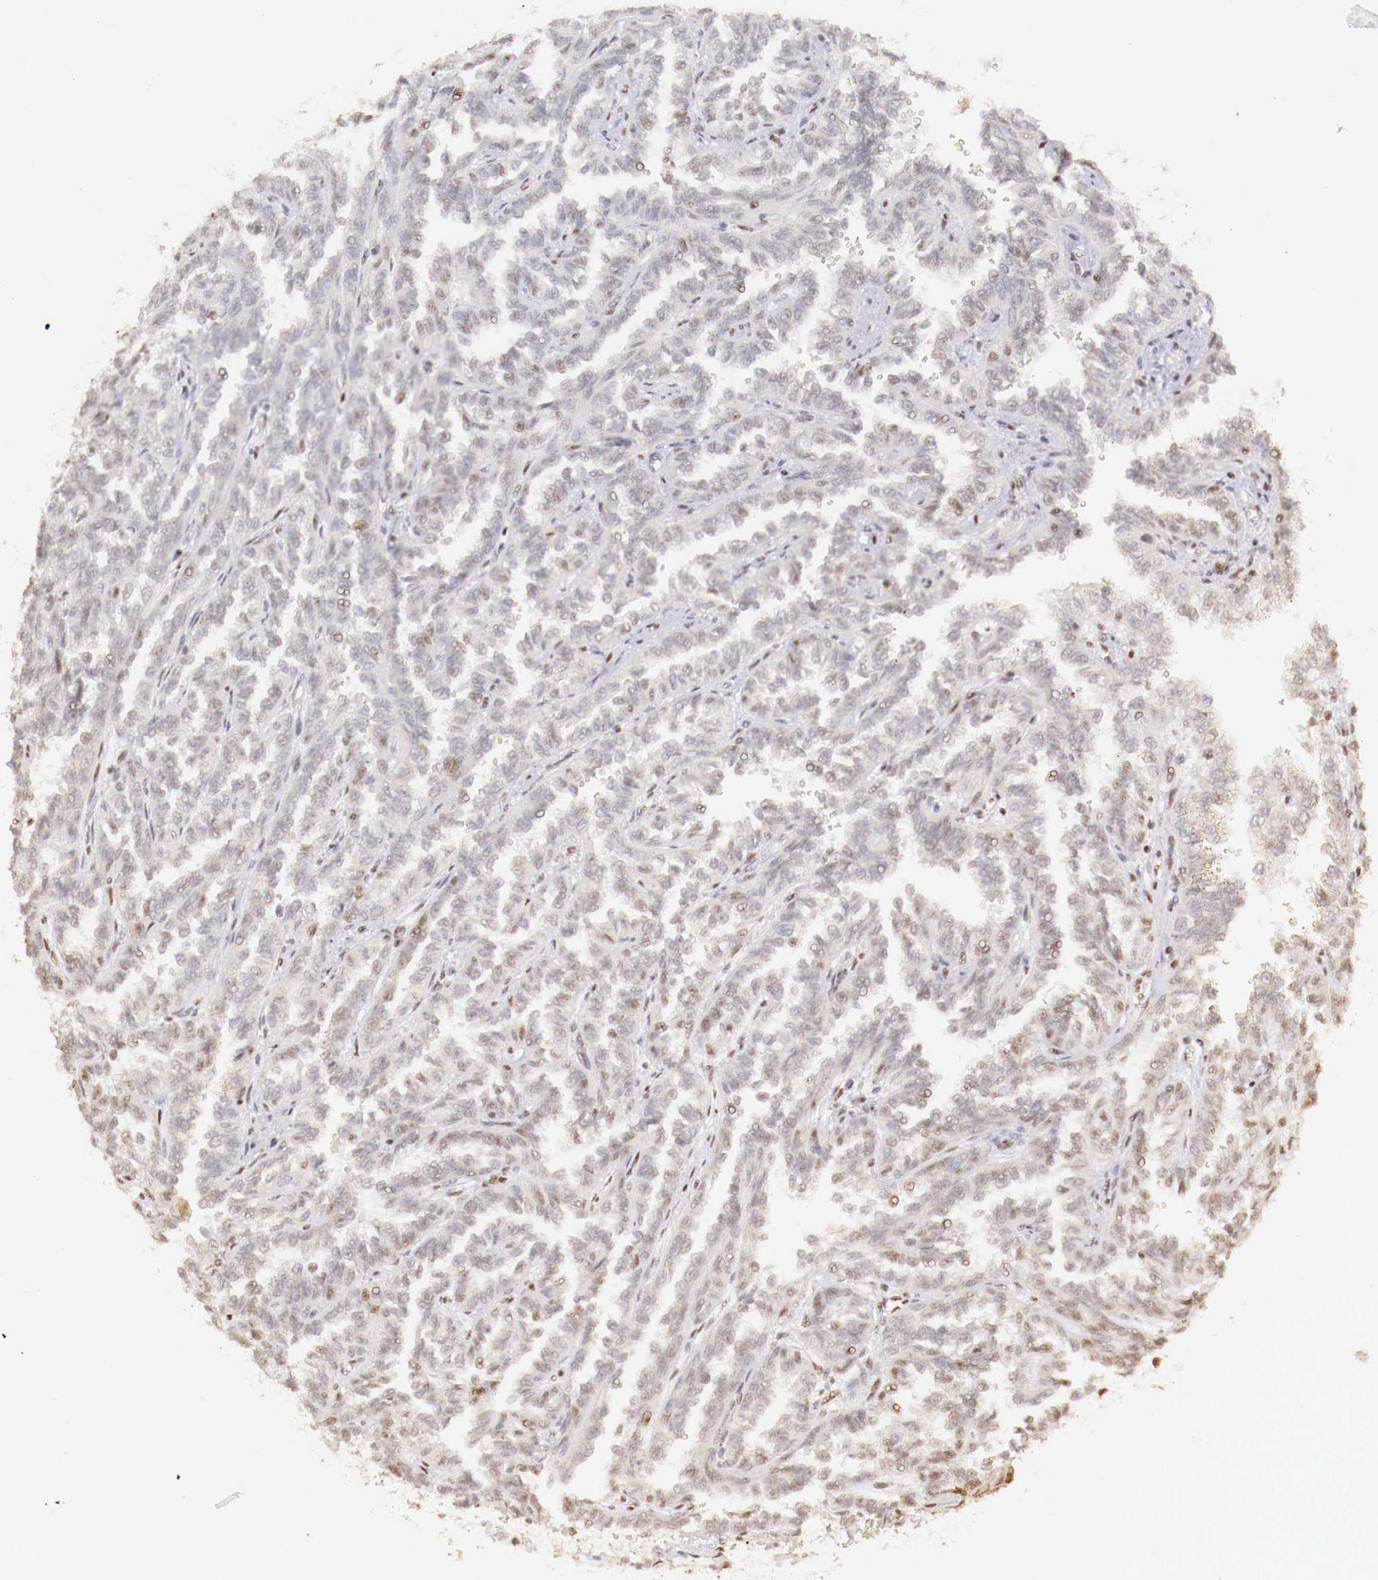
{"staining": {"intensity": "weak", "quantity": "<25%", "location": "nuclear"}, "tissue": "renal cancer", "cell_type": "Tumor cells", "image_type": "cancer", "snomed": [{"axis": "morphology", "description": "Inflammation, NOS"}, {"axis": "morphology", "description": "Adenocarcinoma, NOS"}, {"axis": "topography", "description": "Kidney"}], "caption": "This is a histopathology image of IHC staining of adenocarcinoma (renal), which shows no expression in tumor cells.", "gene": "SP1", "patient": {"sex": "male", "age": 68}}